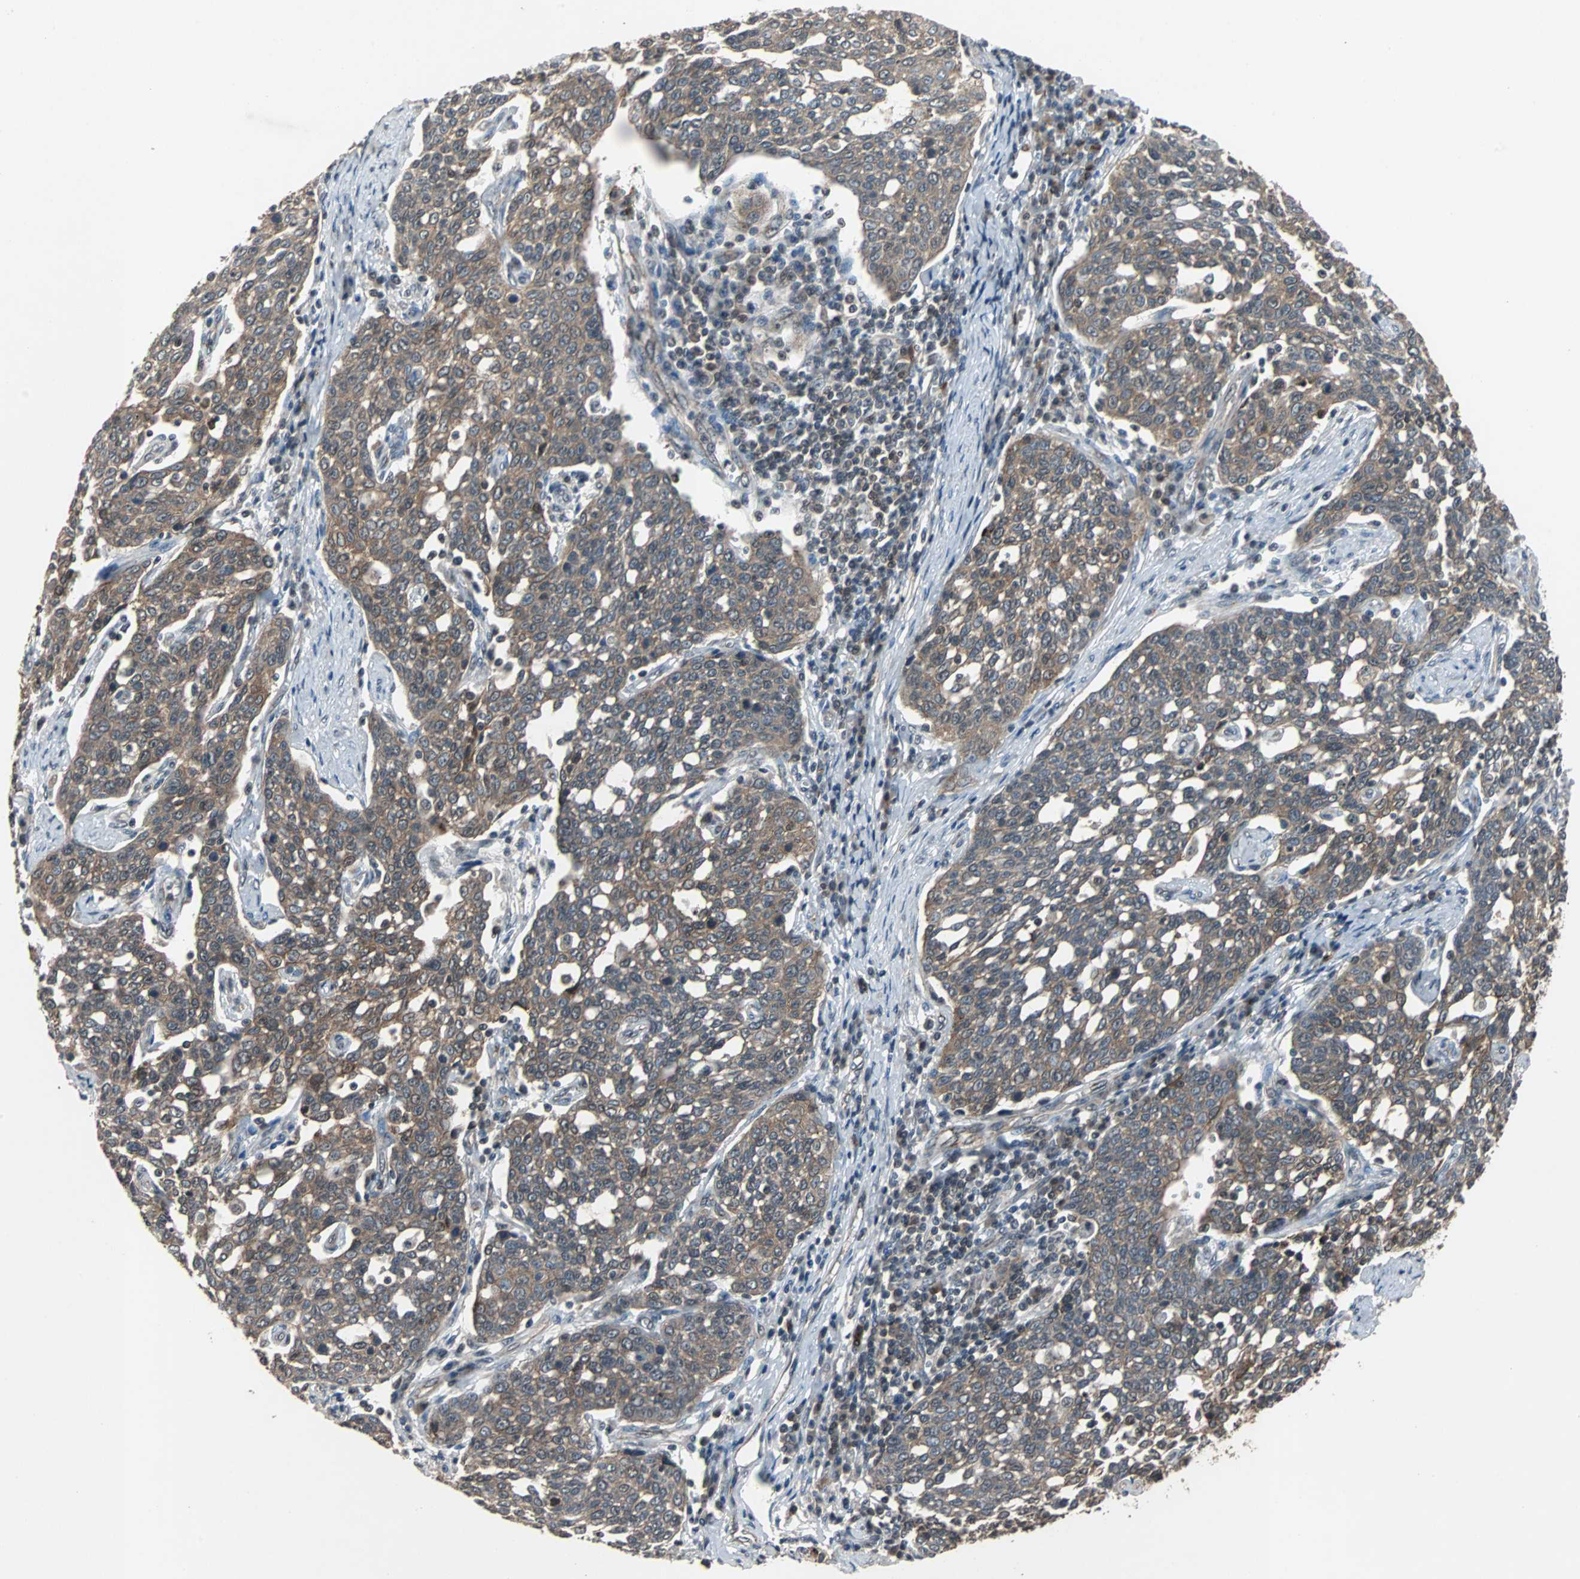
{"staining": {"intensity": "moderate", "quantity": ">75%", "location": "cytoplasmic/membranous"}, "tissue": "cervical cancer", "cell_type": "Tumor cells", "image_type": "cancer", "snomed": [{"axis": "morphology", "description": "Squamous cell carcinoma, NOS"}, {"axis": "topography", "description": "Cervix"}], "caption": "This photomicrograph demonstrates immunohistochemistry staining of human cervical squamous cell carcinoma, with medium moderate cytoplasmic/membranous staining in about >75% of tumor cells.", "gene": "LSR", "patient": {"sex": "female", "age": 34}}